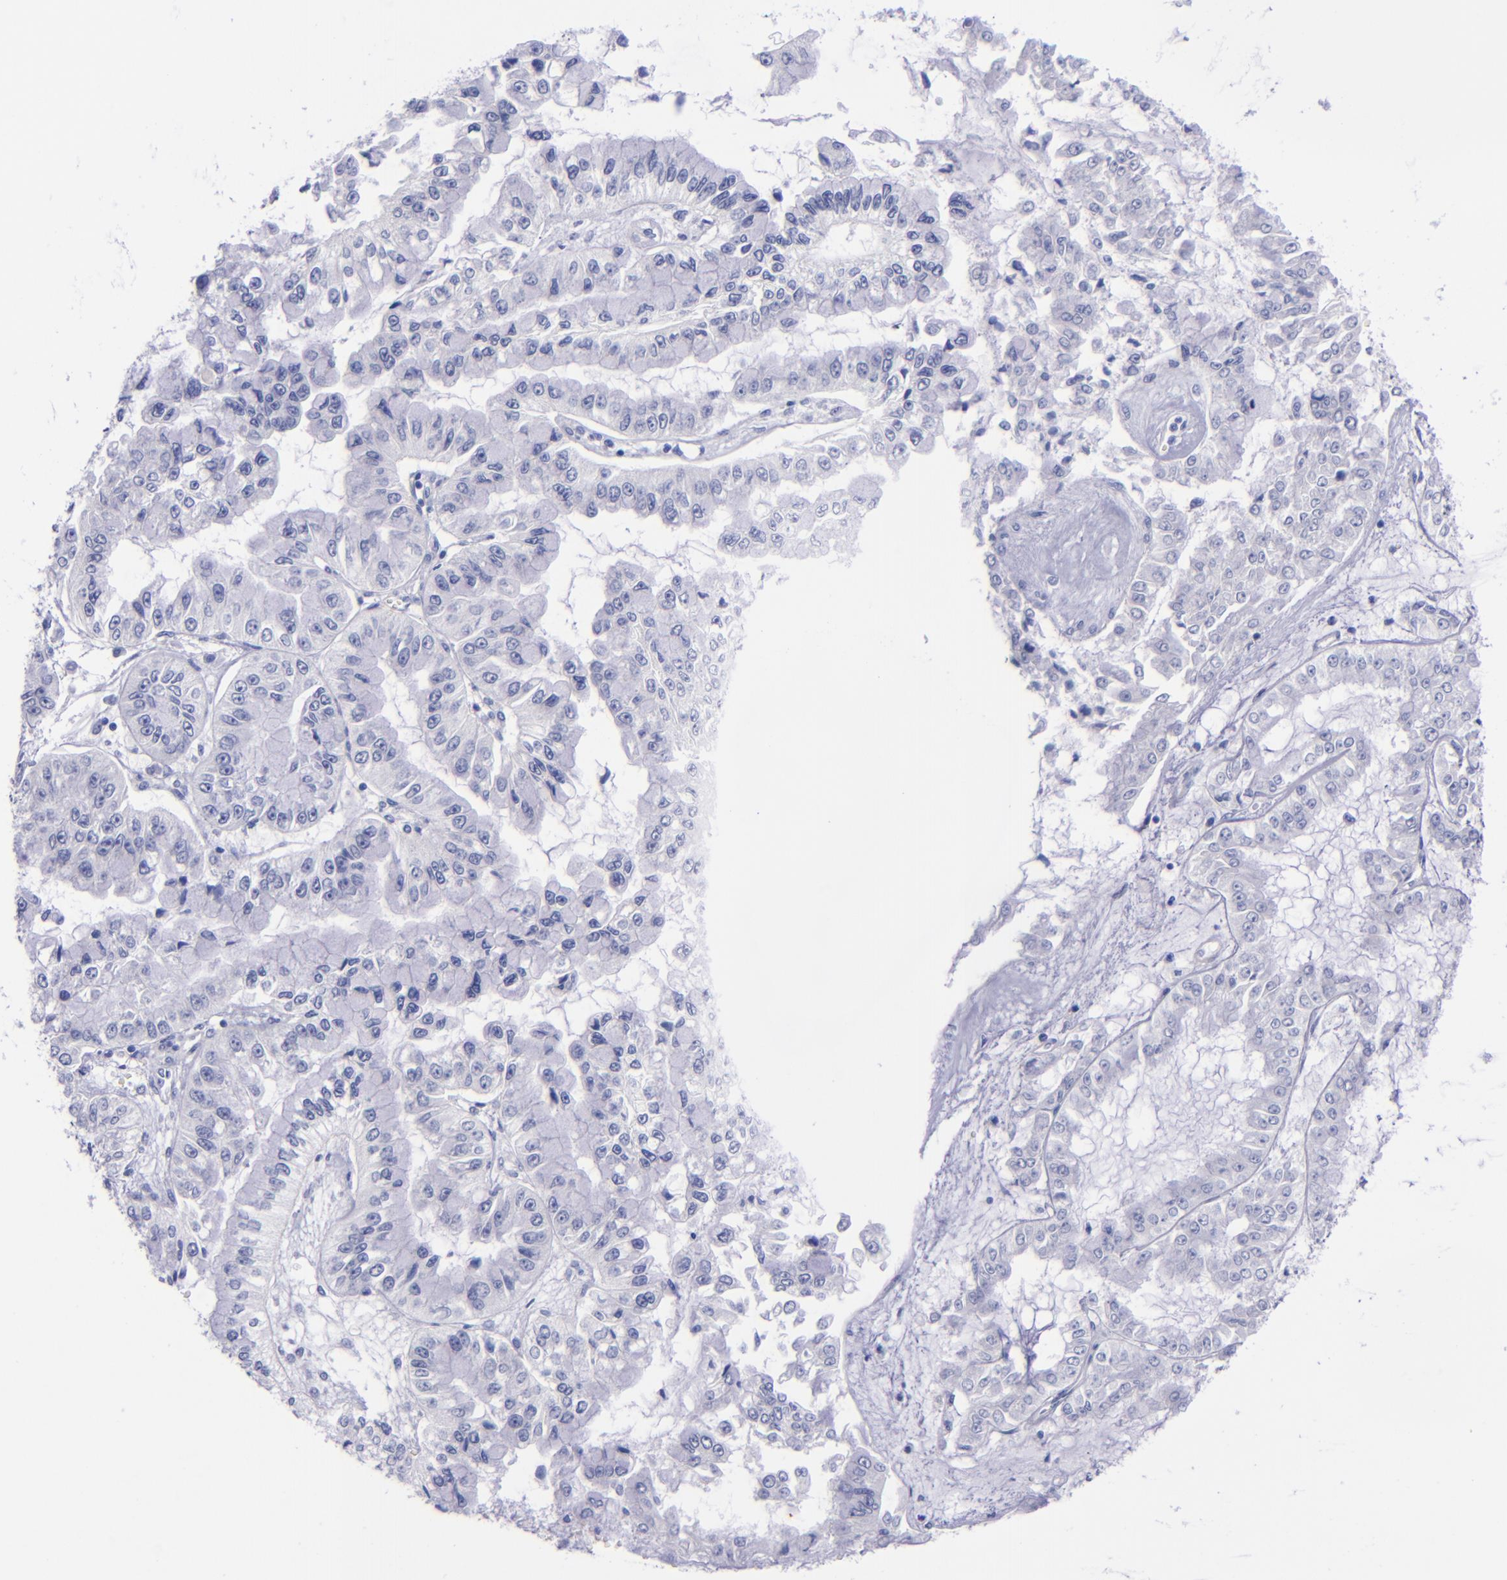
{"staining": {"intensity": "negative", "quantity": "none", "location": "none"}, "tissue": "liver cancer", "cell_type": "Tumor cells", "image_type": "cancer", "snomed": [{"axis": "morphology", "description": "Cholangiocarcinoma"}, {"axis": "topography", "description": "Liver"}], "caption": "This is a histopathology image of IHC staining of liver cancer, which shows no positivity in tumor cells.", "gene": "SV2A", "patient": {"sex": "female", "age": 79}}